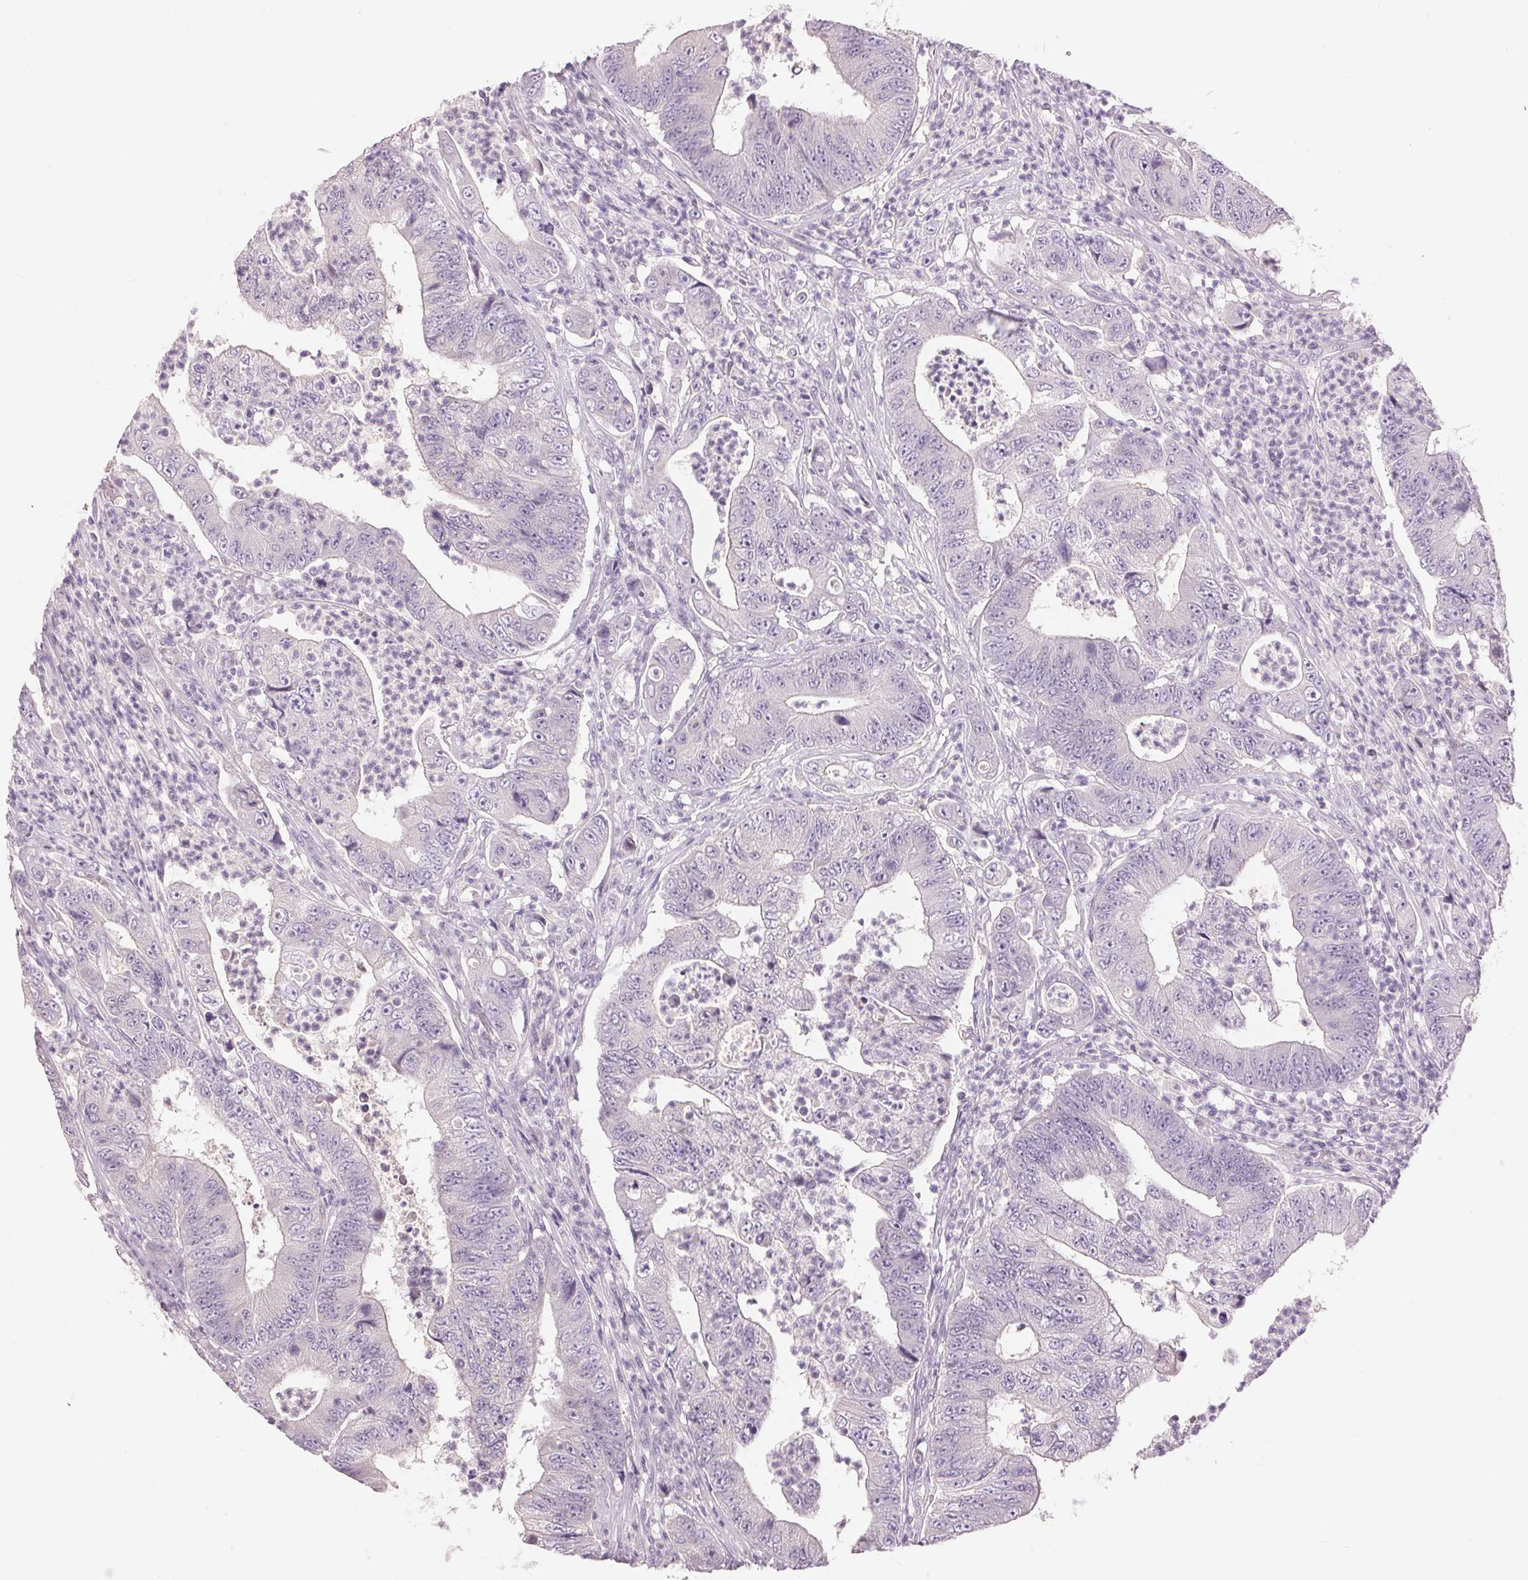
{"staining": {"intensity": "negative", "quantity": "none", "location": "none"}, "tissue": "colorectal cancer", "cell_type": "Tumor cells", "image_type": "cancer", "snomed": [{"axis": "morphology", "description": "Adenocarcinoma, NOS"}, {"axis": "topography", "description": "Colon"}], "caption": "High magnification brightfield microscopy of colorectal adenocarcinoma stained with DAB (brown) and counterstained with hematoxylin (blue): tumor cells show no significant expression.", "gene": "FXYD4", "patient": {"sex": "female", "age": 48}}